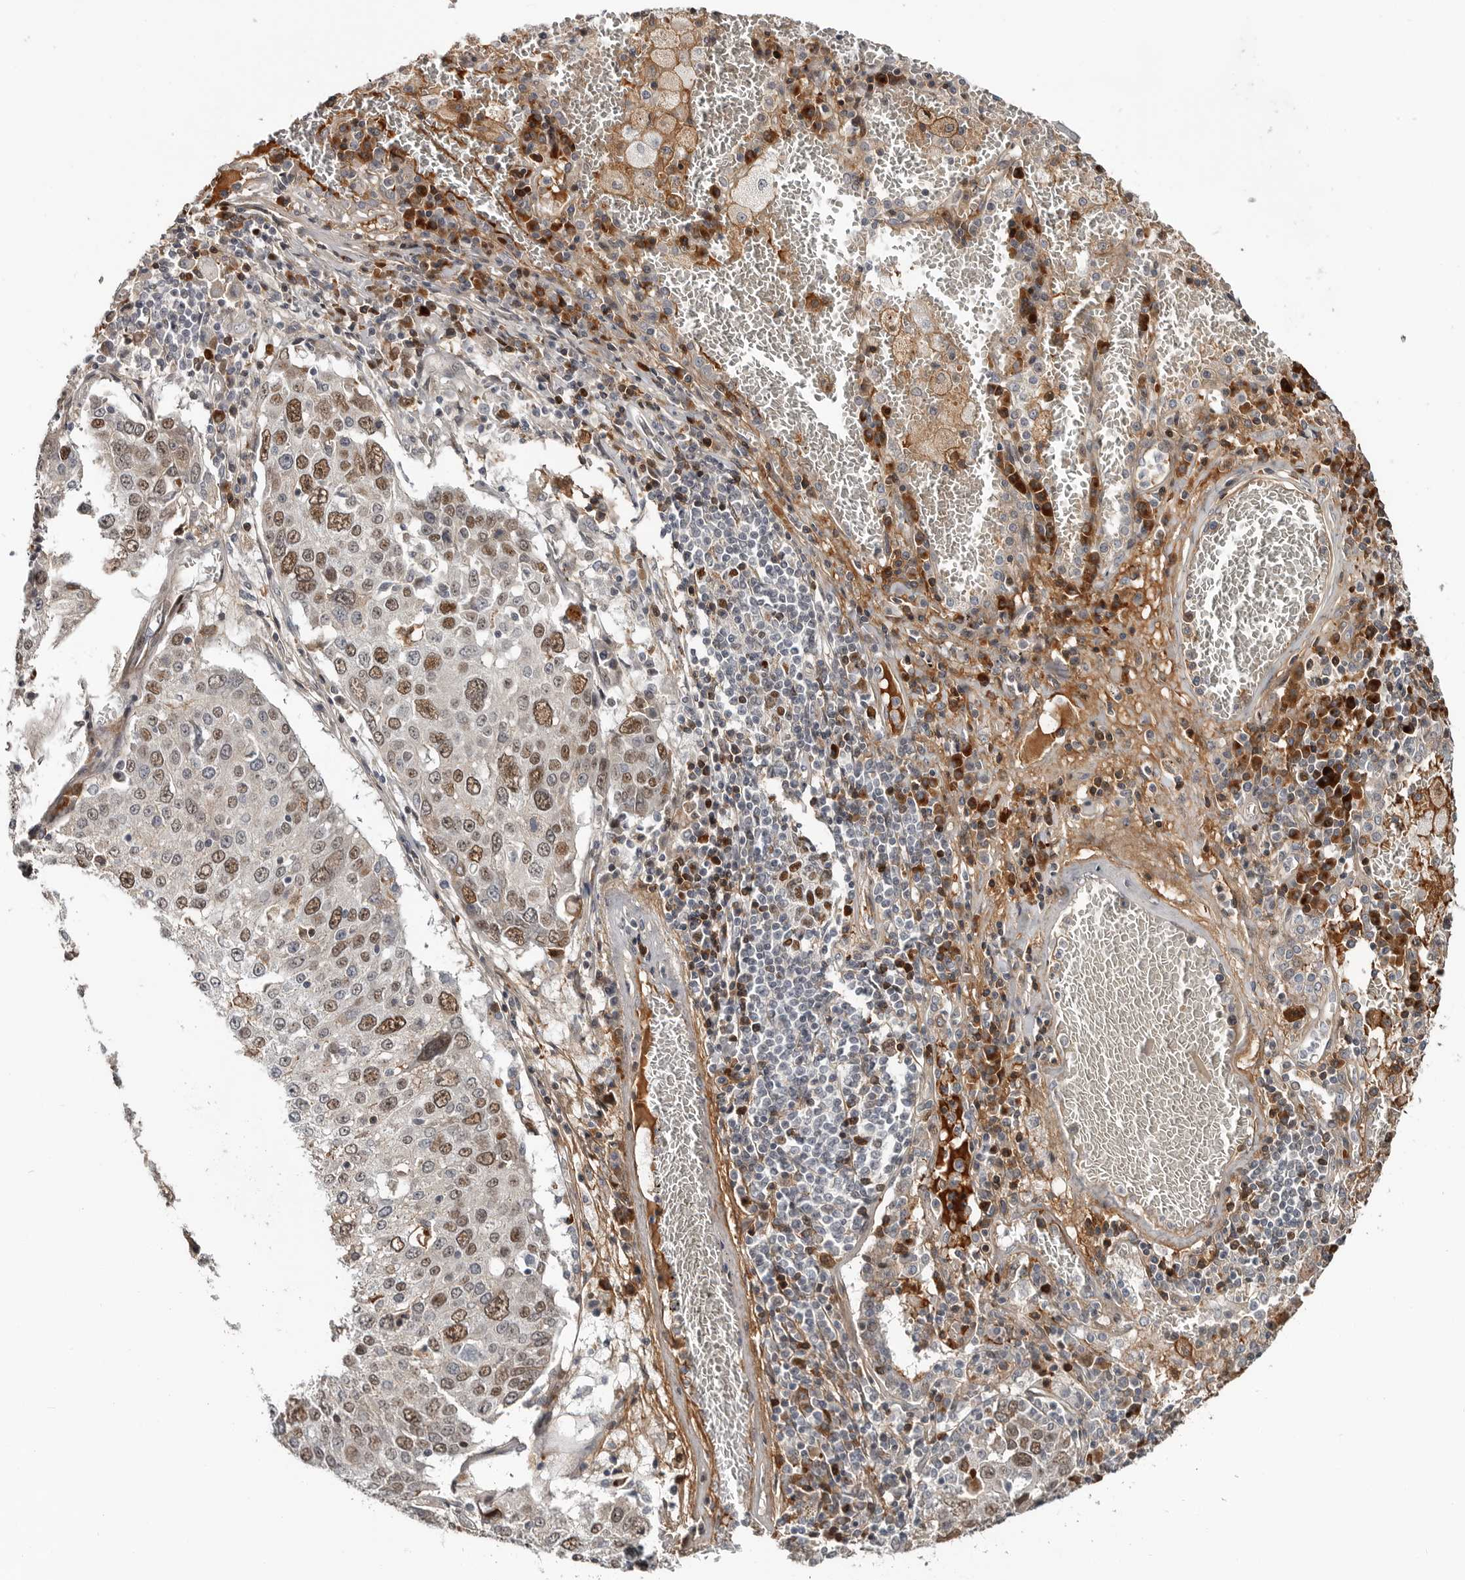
{"staining": {"intensity": "moderate", "quantity": ">75%", "location": "nuclear"}, "tissue": "lung cancer", "cell_type": "Tumor cells", "image_type": "cancer", "snomed": [{"axis": "morphology", "description": "Squamous cell carcinoma, NOS"}, {"axis": "topography", "description": "Lung"}], "caption": "Lung cancer (squamous cell carcinoma) stained with a brown dye shows moderate nuclear positive positivity in approximately >75% of tumor cells.", "gene": "ZNF277", "patient": {"sex": "male", "age": 65}}